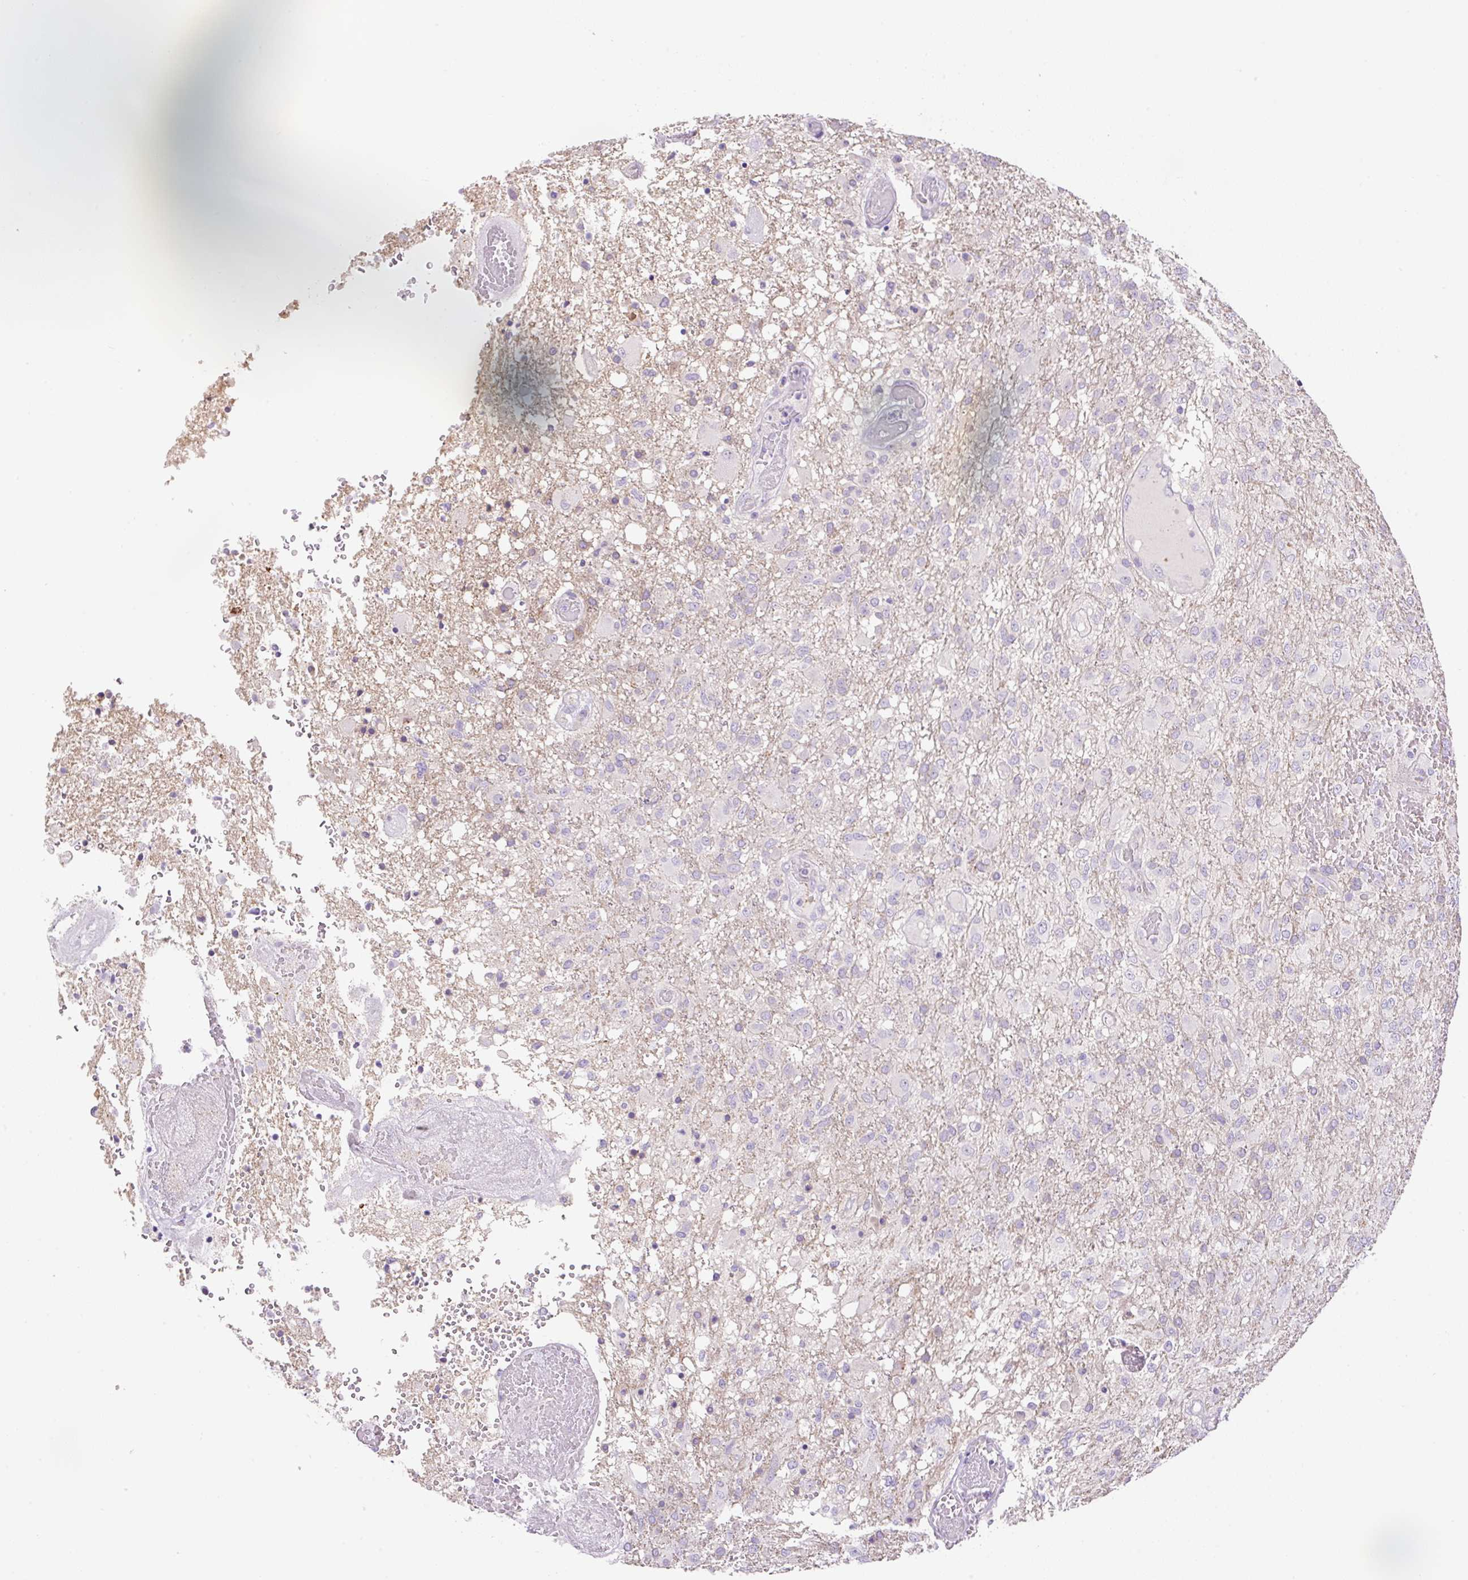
{"staining": {"intensity": "negative", "quantity": "none", "location": "none"}, "tissue": "glioma", "cell_type": "Tumor cells", "image_type": "cancer", "snomed": [{"axis": "morphology", "description": "Glioma, malignant, High grade"}, {"axis": "topography", "description": "Brain"}], "caption": "Immunohistochemistry image of glioma stained for a protein (brown), which exhibits no expression in tumor cells.", "gene": "TDRD15", "patient": {"sex": "female", "age": 74}}